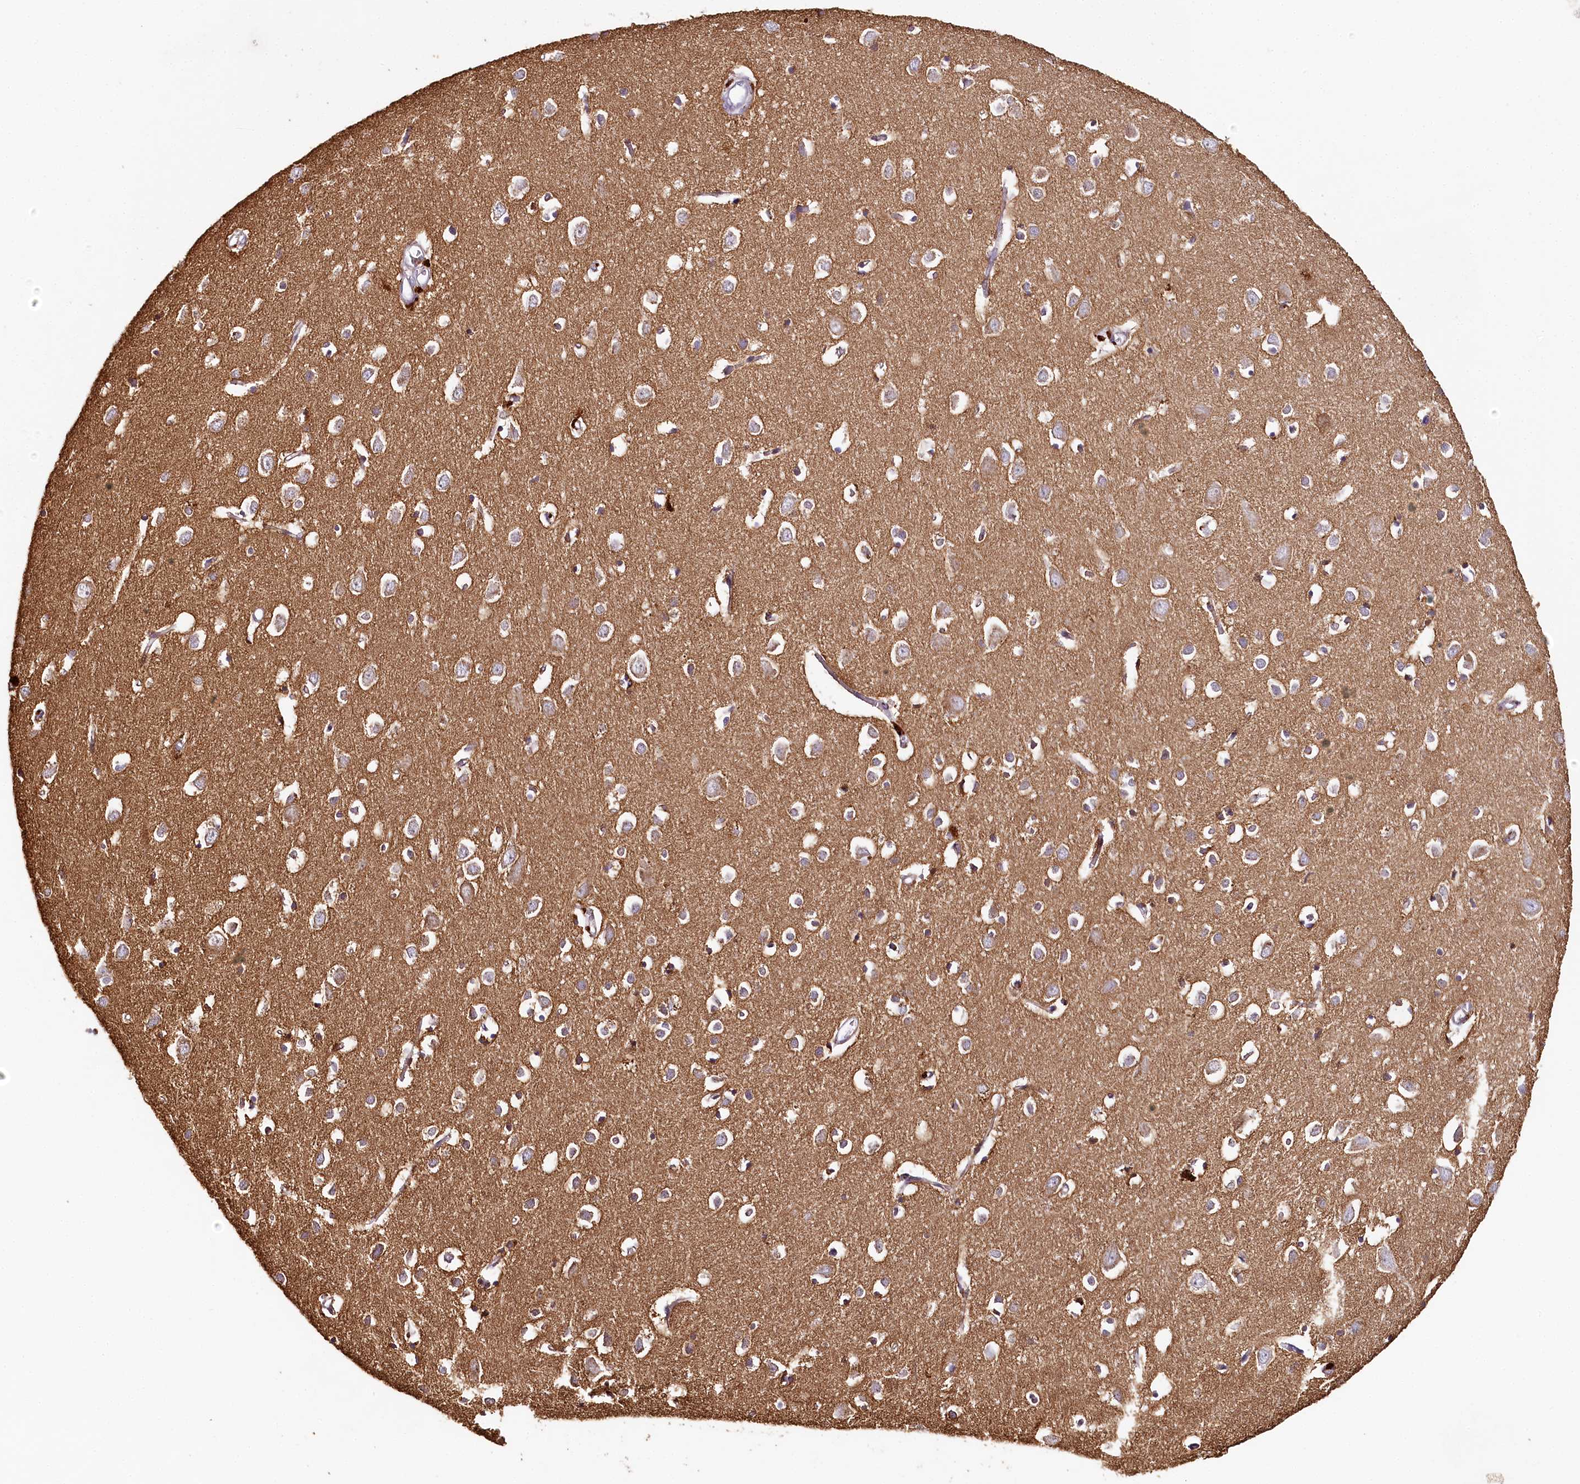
{"staining": {"intensity": "negative", "quantity": "none", "location": "none"}, "tissue": "cerebral cortex", "cell_type": "Endothelial cells", "image_type": "normal", "snomed": [{"axis": "morphology", "description": "Normal tissue, NOS"}, {"axis": "topography", "description": "Cerebral cortex"}], "caption": "Cerebral cortex was stained to show a protein in brown. There is no significant positivity in endothelial cells. The staining was performed using DAB to visualize the protein expression in brown, while the nuclei were stained in blue with hematoxylin (Magnification: 20x).", "gene": "MMP25", "patient": {"sex": "female", "age": 64}}